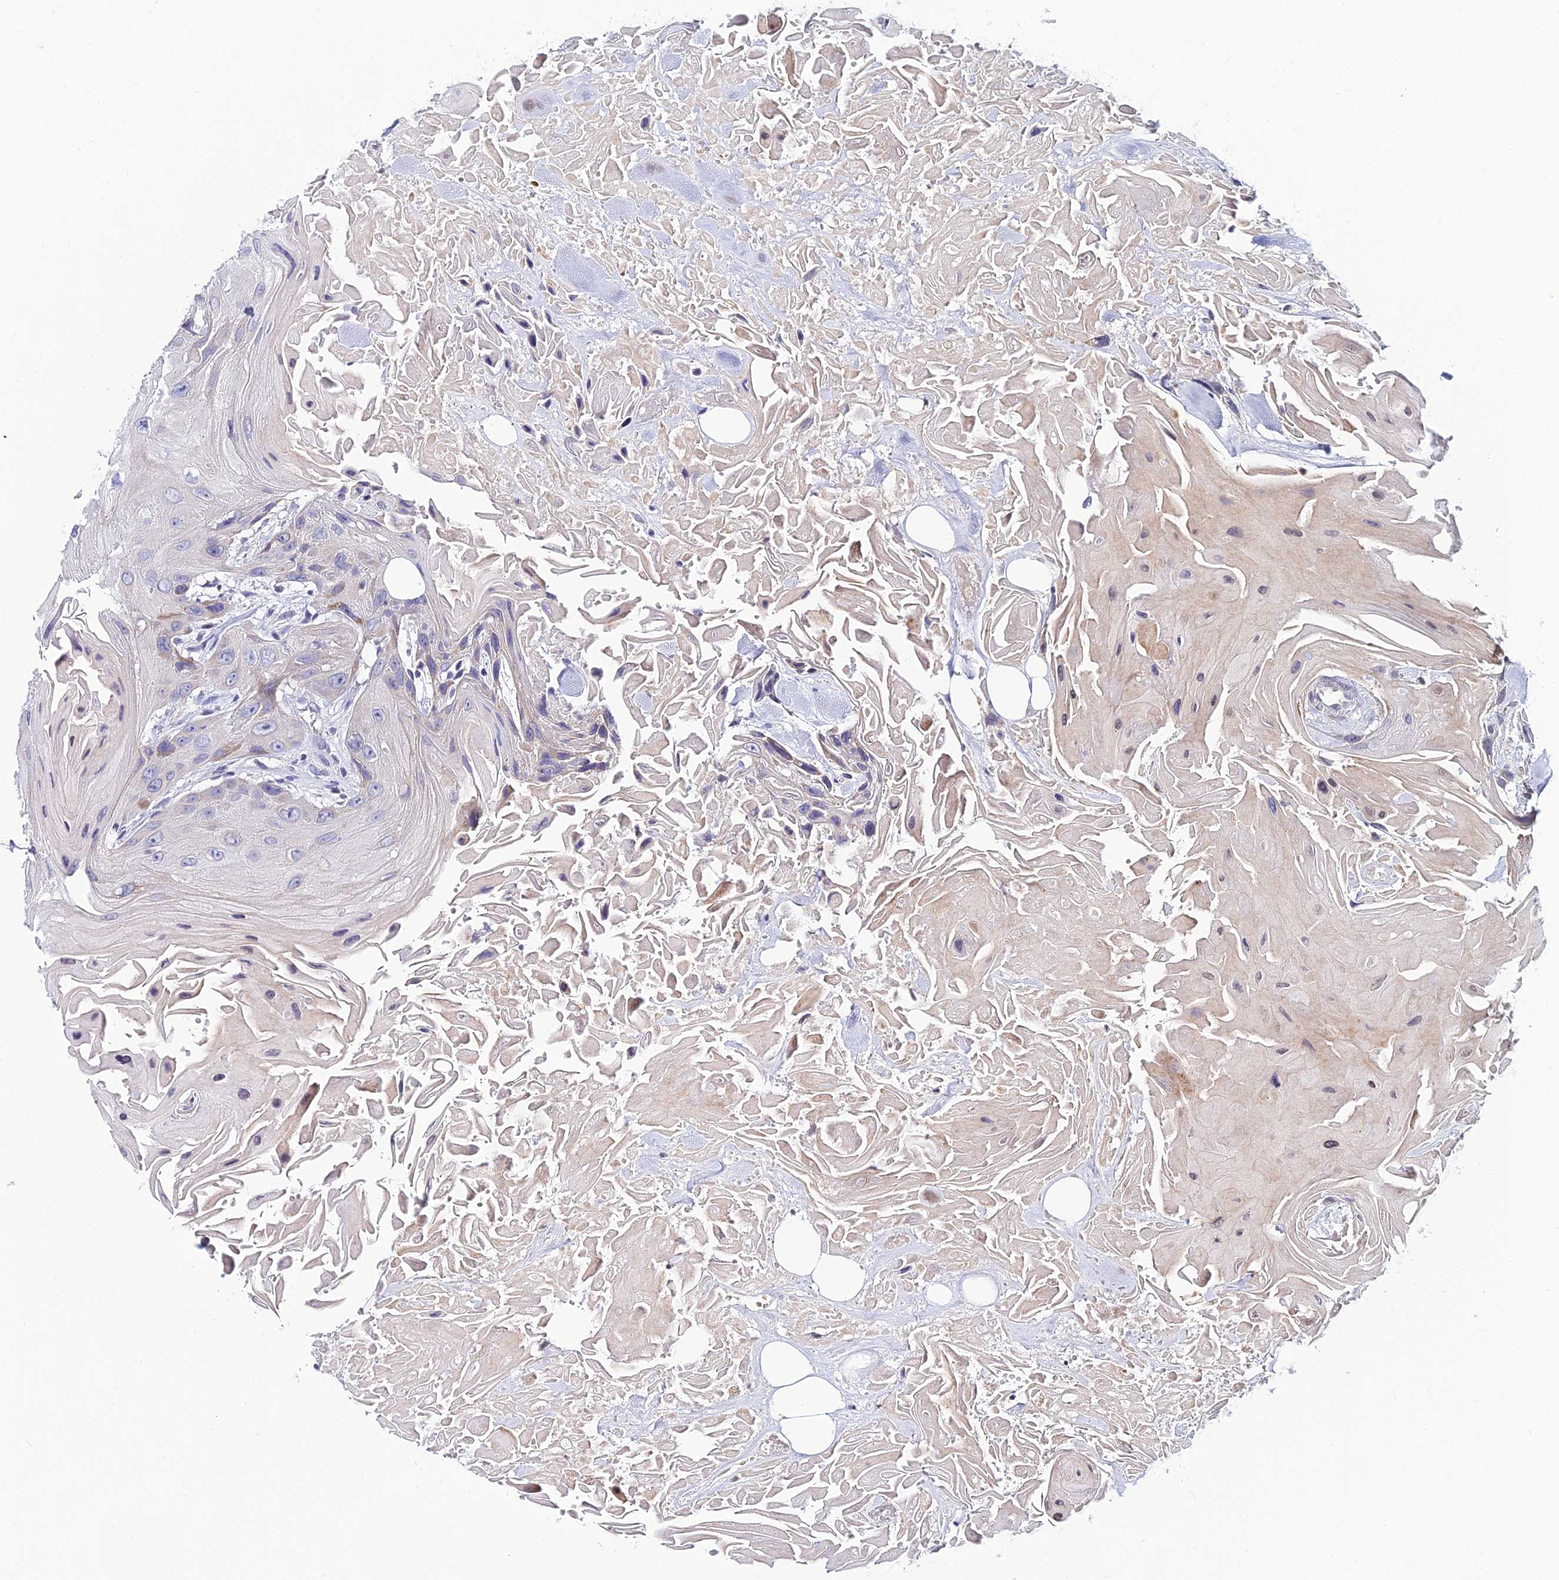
{"staining": {"intensity": "negative", "quantity": "none", "location": "none"}, "tissue": "head and neck cancer", "cell_type": "Tumor cells", "image_type": "cancer", "snomed": [{"axis": "morphology", "description": "Squamous cell carcinoma, NOS"}, {"axis": "topography", "description": "Head-Neck"}], "caption": "An image of human squamous cell carcinoma (head and neck) is negative for staining in tumor cells.", "gene": "CDNF", "patient": {"sex": "male", "age": 81}}